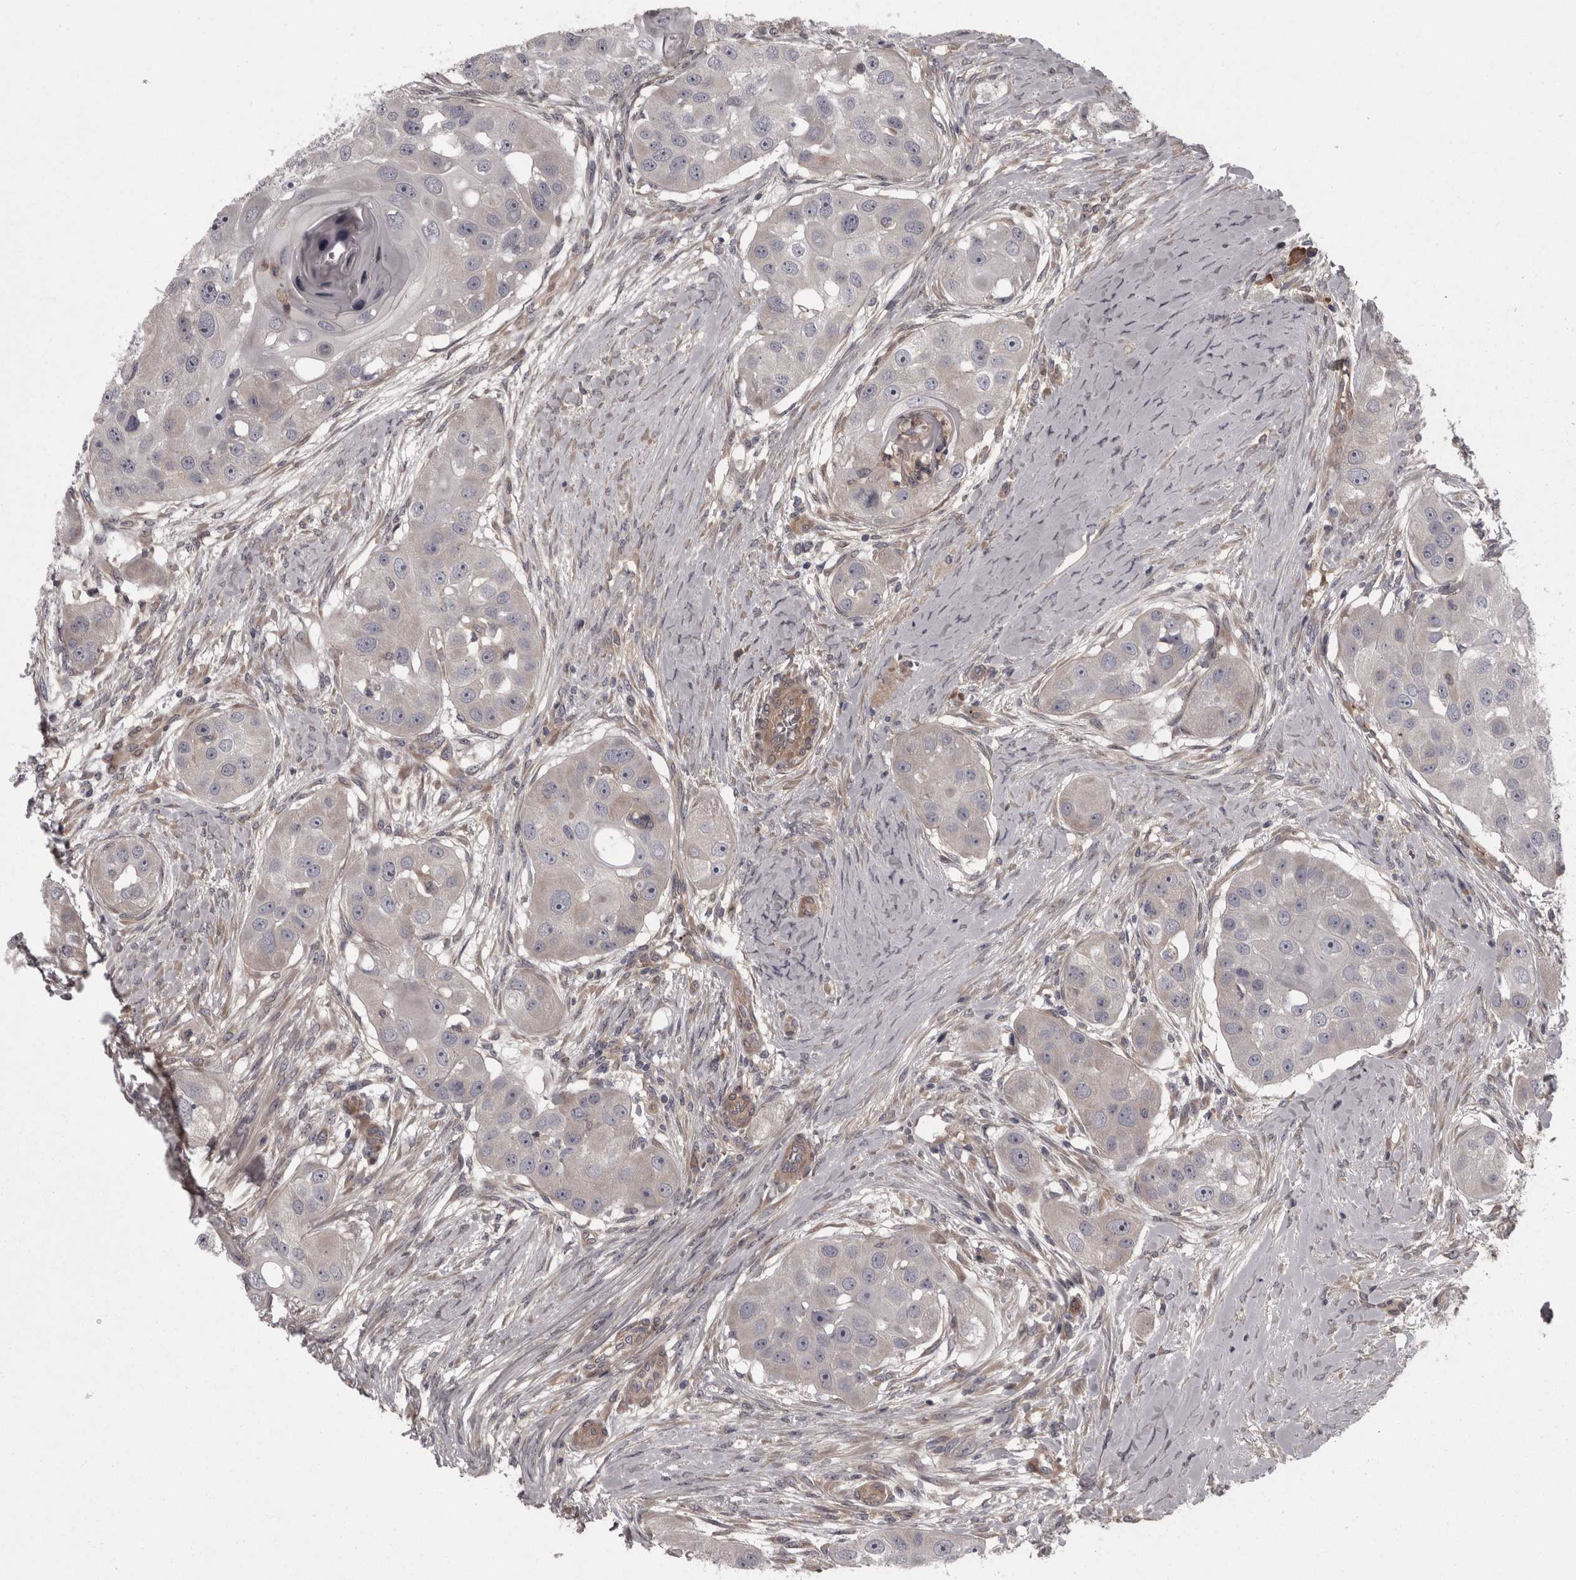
{"staining": {"intensity": "negative", "quantity": "none", "location": "none"}, "tissue": "head and neck cancer", "cell_type": "Tumor cells", "image_type": "cancer", "snomed": [{"axis": "morphology", "description": "Normal tissue, NOS"}, {"axis": "morphology", "description": "Squamous cell carcinoma, NOS"}, {"axis": "topography", "description": "Skeletal muscle"}, {"axis": "topography", "description": "Head-Neck"}], "caption": "DAB immunohistochemical staining of human head and neck cancer (squamous cell carcinoma) shows no significant expression in tumor cells.", "gene": "RSU1", "patient": {"sex": "male", "age": 51}}